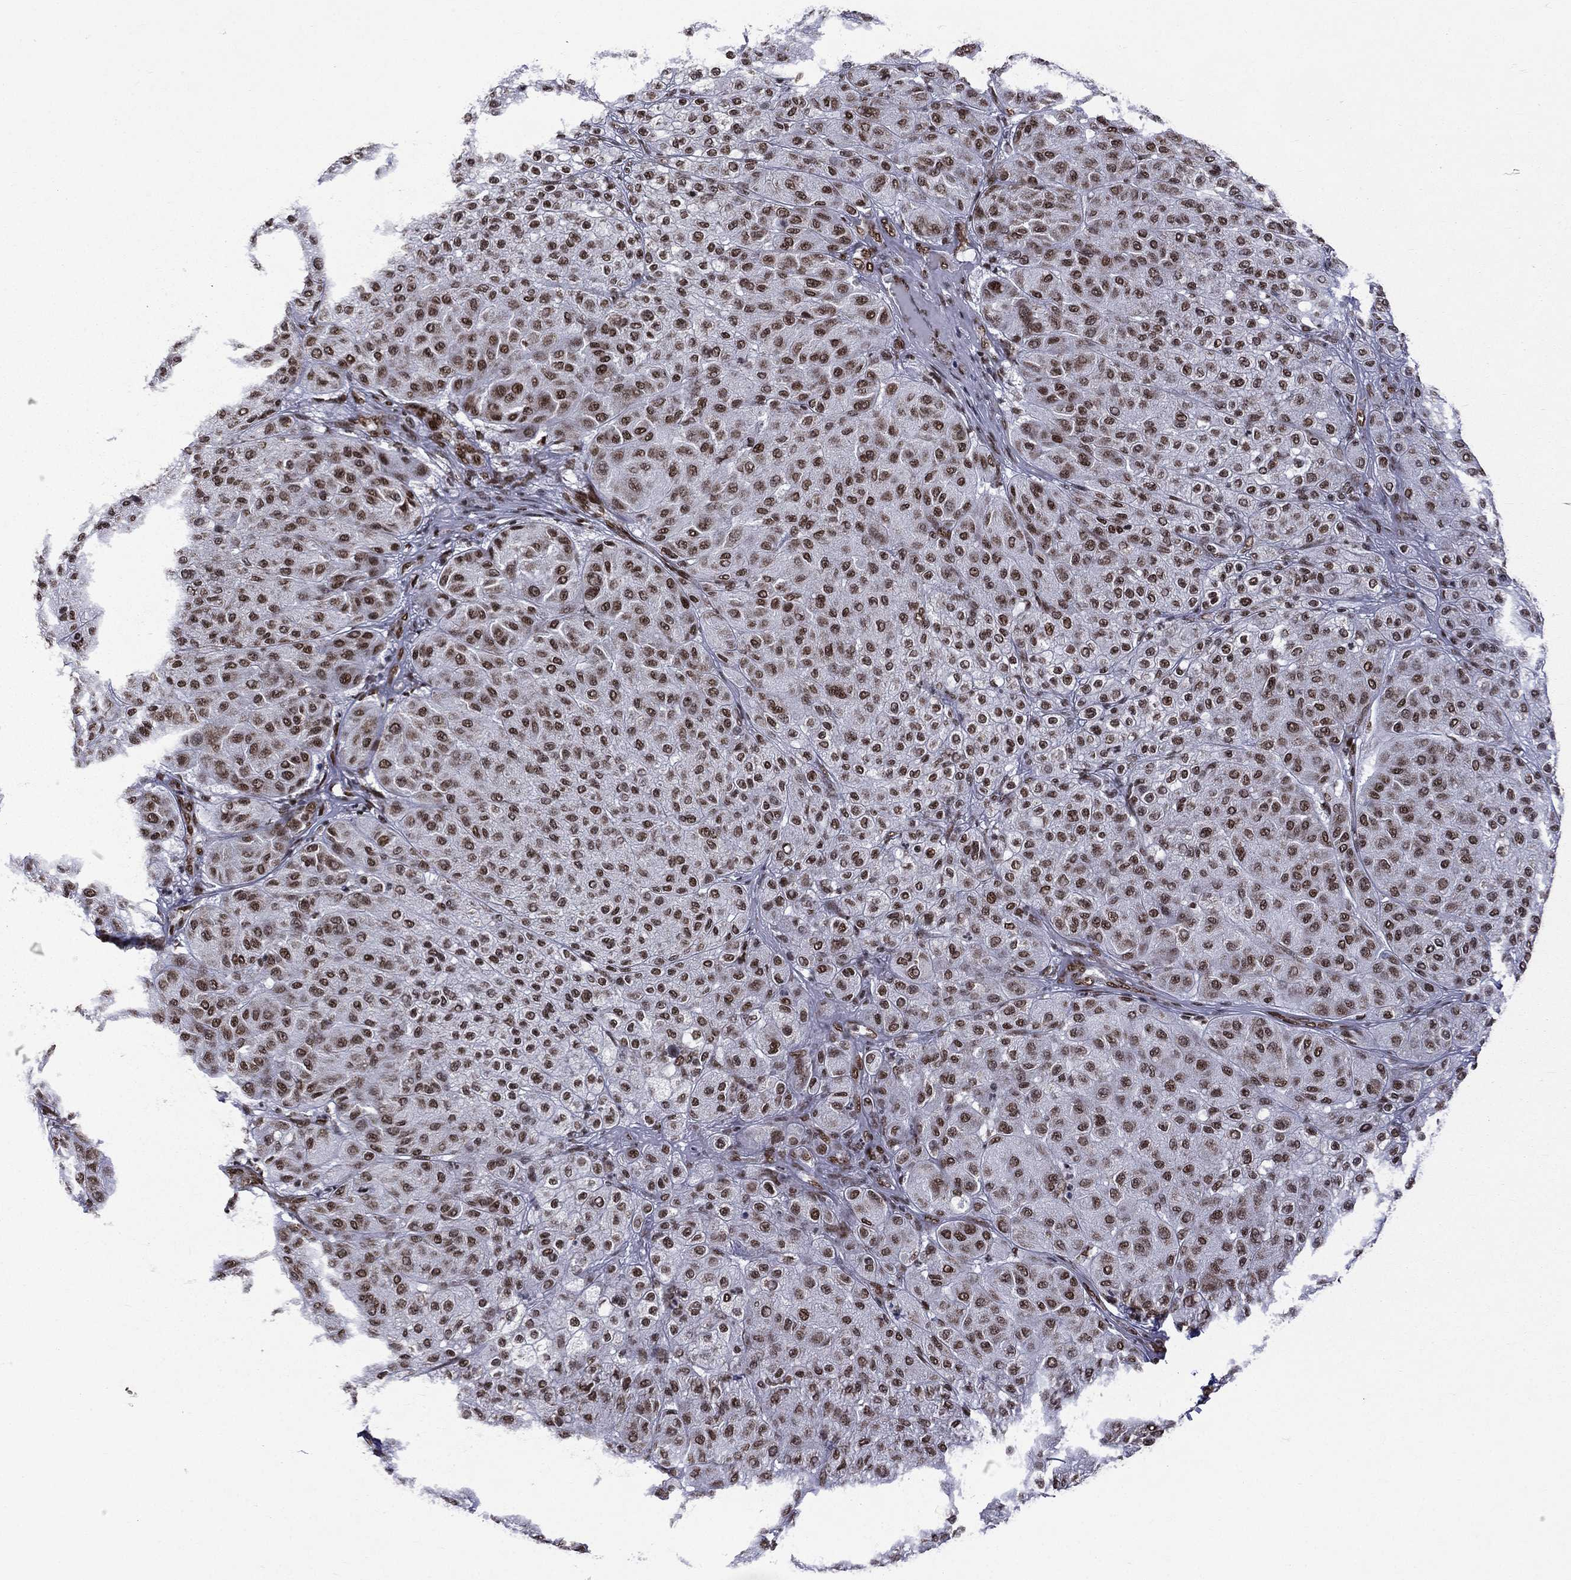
{"staining": {"intensity": "strong", "quantity": ">75%", "location": "nuclear"}, "tissue": "melanoma", "cell_type": "Tumor cells", "image_type": "cancer", "snomed": [{"axis": "morphology", "description": "Malignant melanoma, Metastatic site"}, {"axis": "topography", "description": "Smooth muscle"}], "caption": "A brown stain highlights strong nuclear expression of a protein in melanoma tumor cells.", "gene": "C5orf24", "patient": {"sex": "male", "age": 41}}